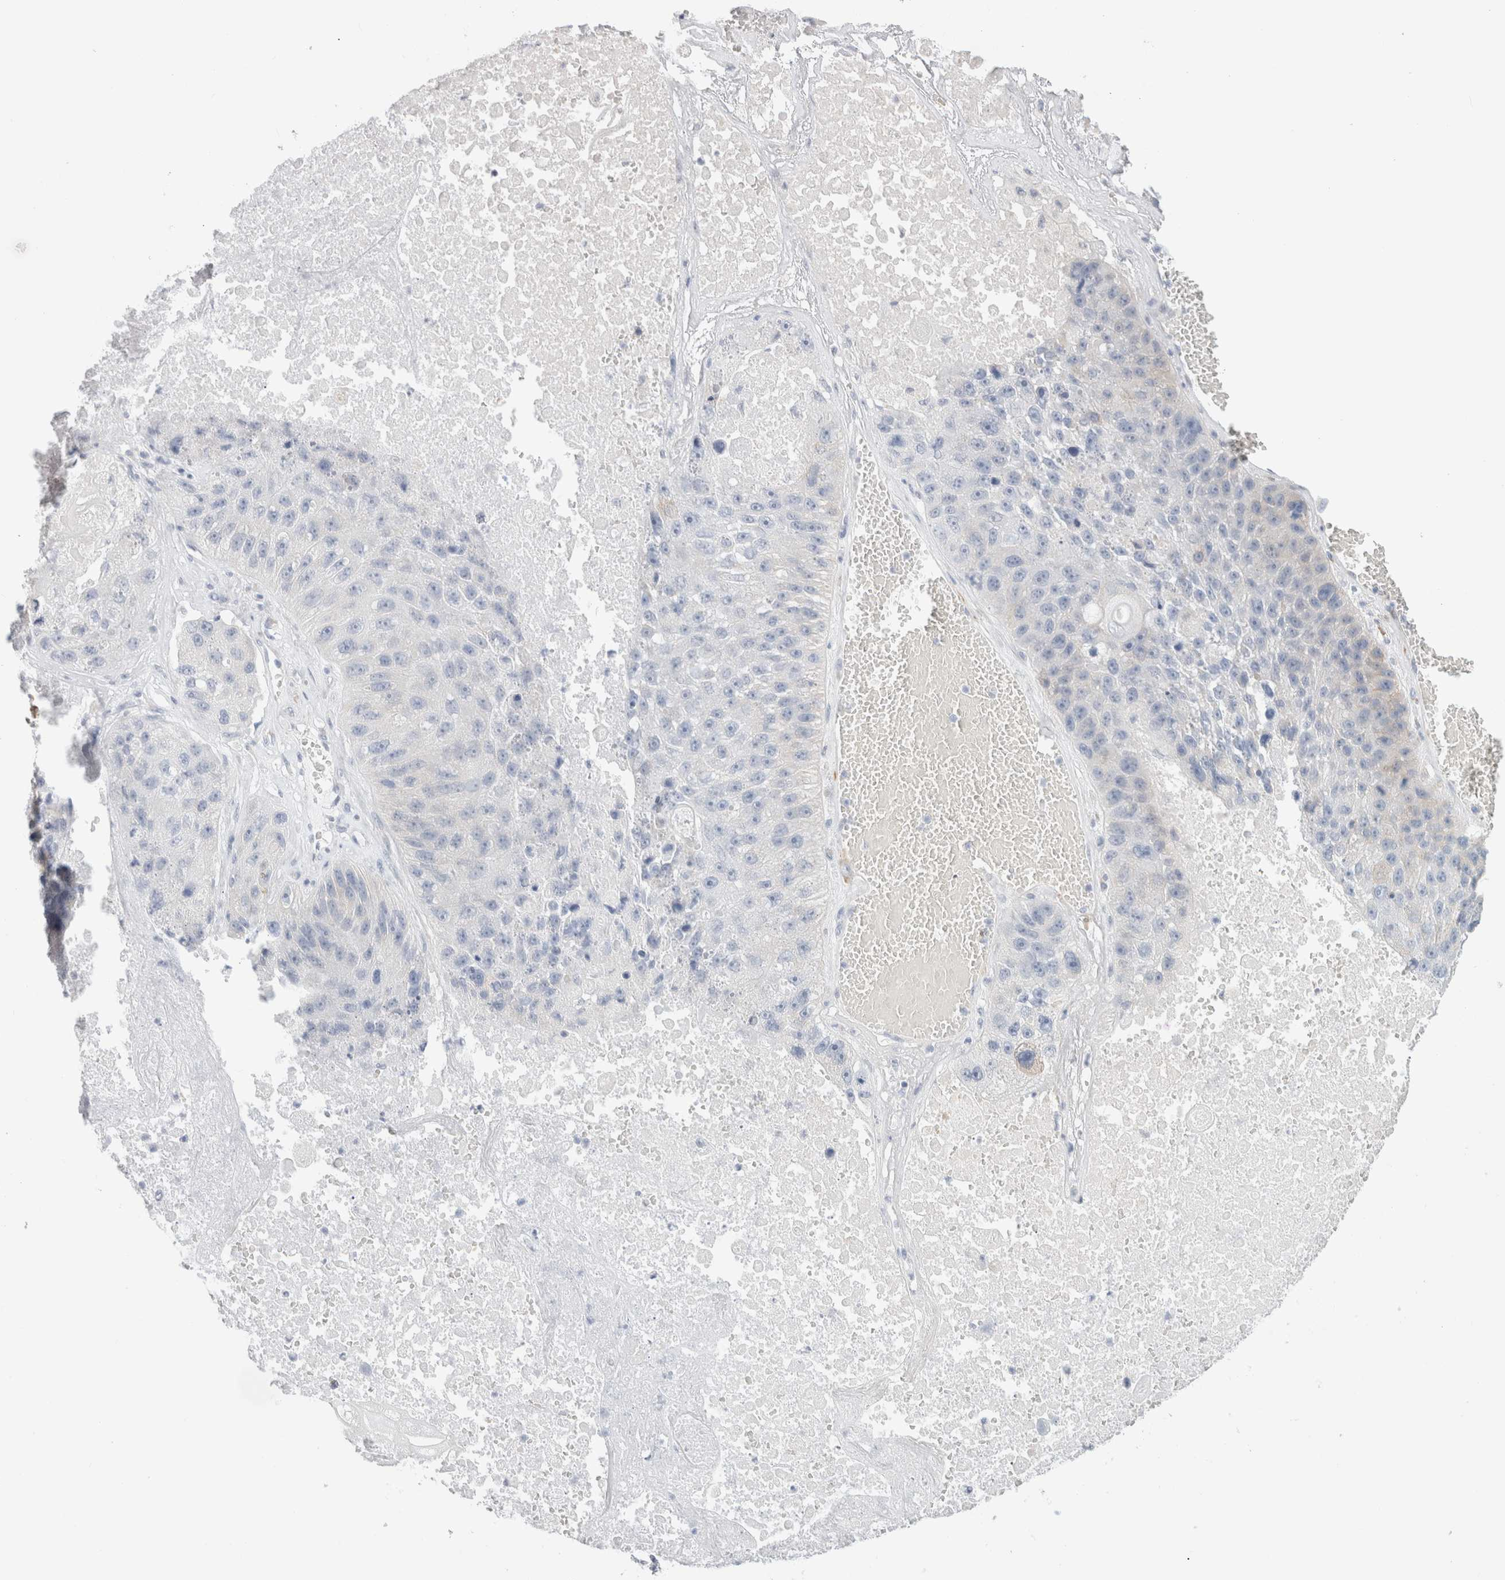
{"staining": {"intensity": "negative", "quantity": "none", "location": "none"}, "tissue": "lung cancer", "cell_type": "Tumor cells", "image_type": "cancer", "snomed": [{"axis": "morphology", "description": "Squamous cell carcinoma, NOS"}, {"axis": "topography", "description": "Lung"}], "caption": "Tumor cells are negative for brown protein staining in lung squamous cell carcinoma.", "gene": "RTN4", "patient": {"sex": "male", "age": 61}}